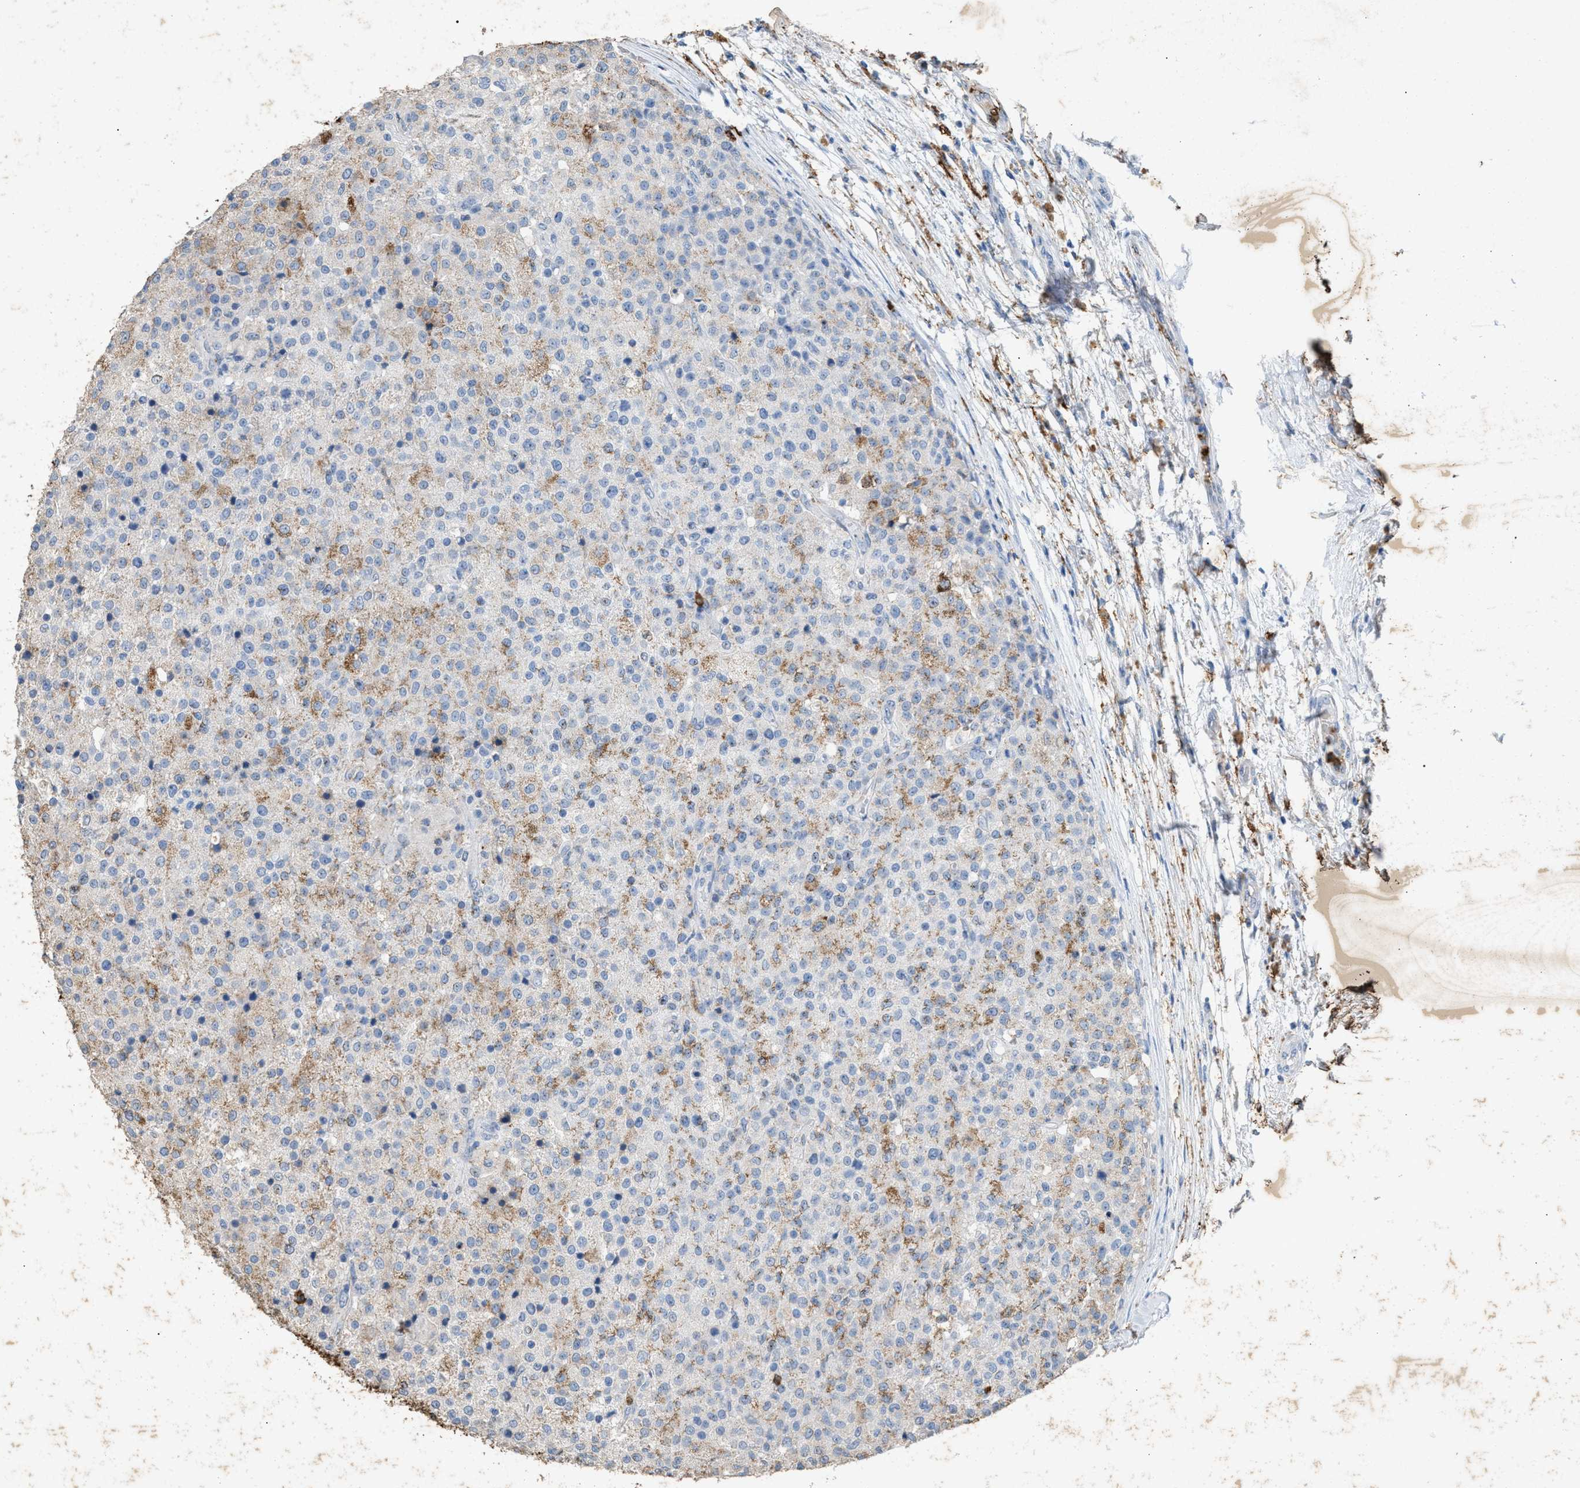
{"staining": {"intensity": "weak", "quantity": "<25%", "location": "cytoplasmic/membranous"}, "tissue": "testis cancer", "cell_type": "Tumor cells", "image_type": "cancer", "snomed": [{"axis": "morphology", "description": "Seminoma, NOS"}, {"axis": "topography", "description": "Testis"}], "caption": "This is an immunohistochemistry (IHC) histopathology image of testis cancer (seminoma). There is no staining in tumor cells.", "gene": "LTB4R2", "patient": {"sex": "male", "age": 59}}